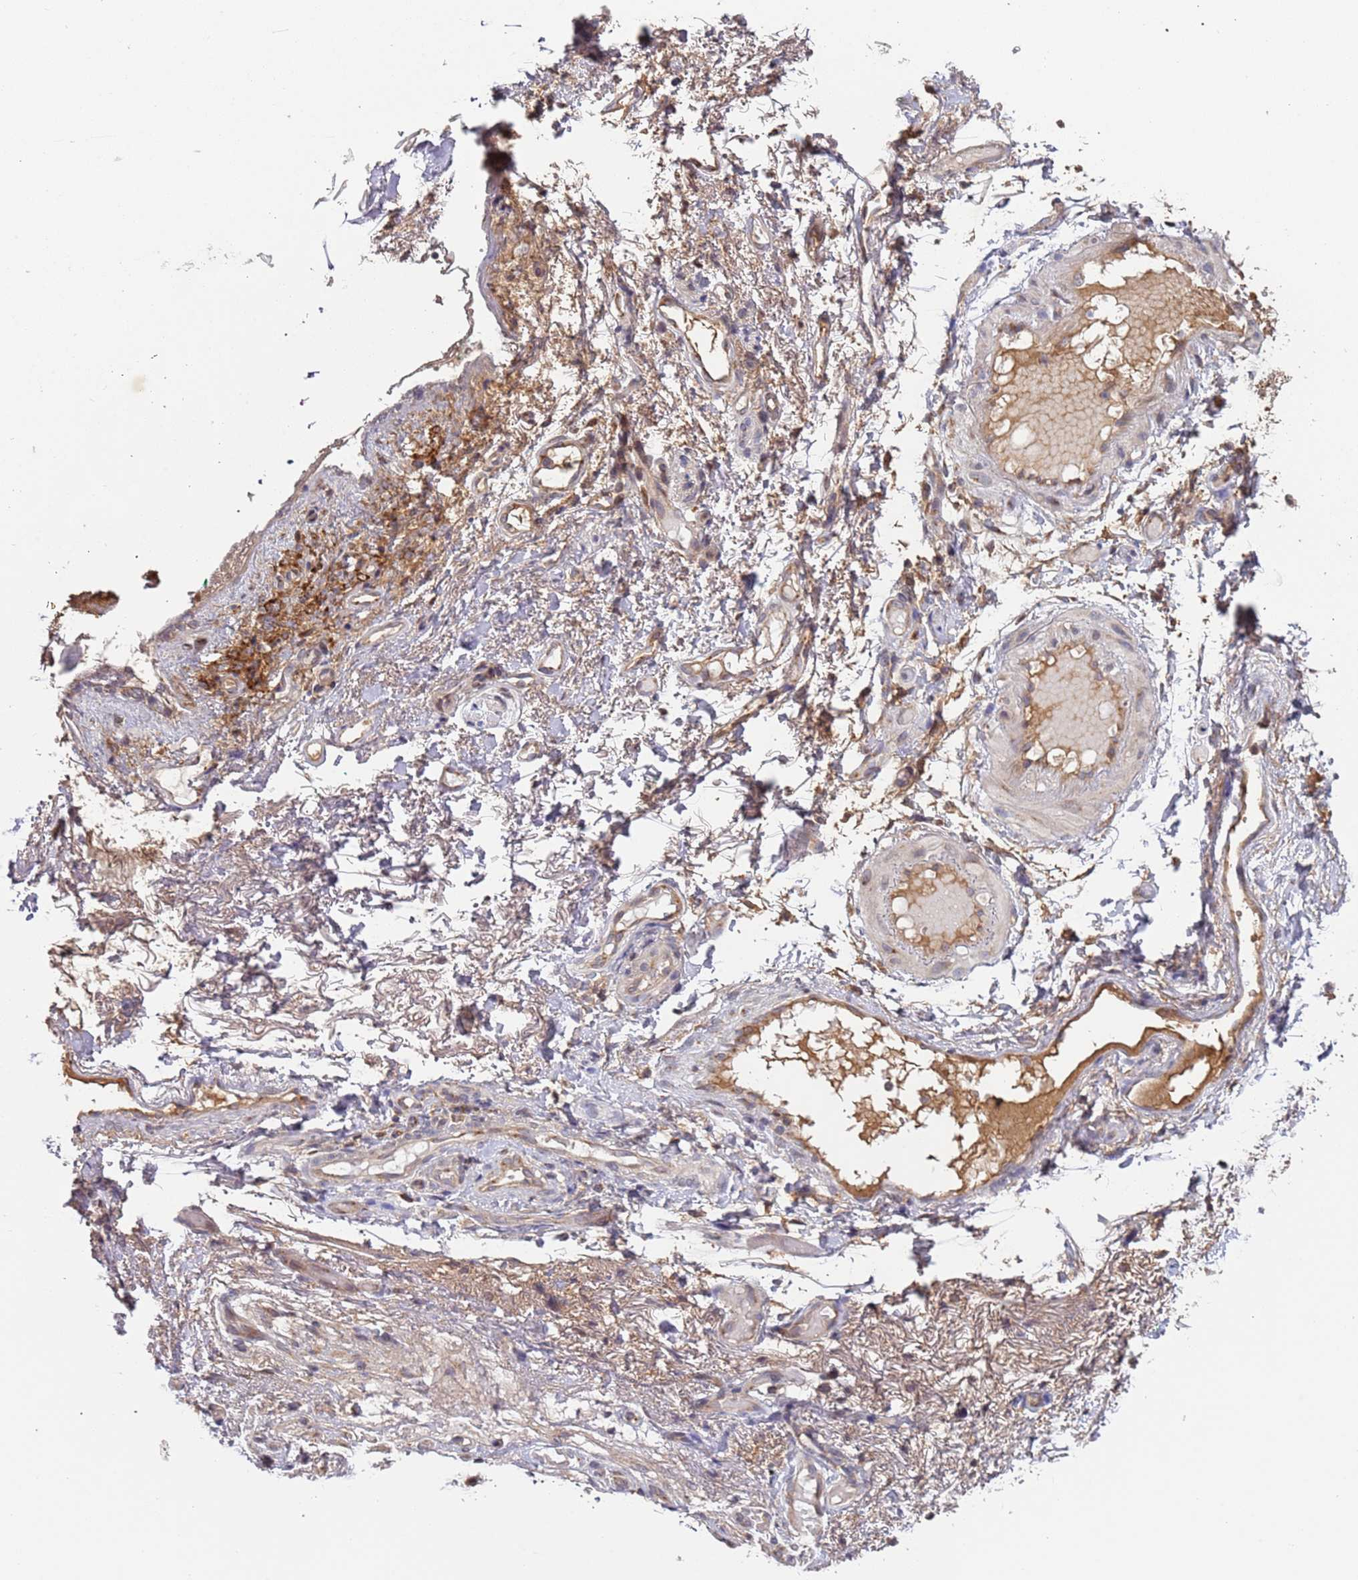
{"staining": {"intensity": "negative", "quantity": "none", "location": "none"}, "tissue": "adipose tissue", "cell_type": "Adipocytes", "image_type": "normal", "snomed": [{"axis": "morphology", "description": "Normal tissue, NOS"}, {"axis": "morphology", "description": "Basal cell carcinoma"}, {"axis": "topography", "description": "Cartilage tissue"}, {"axis": "topography", "description": "Nasopharynx"}, {"axis": "topography", "description": "Oral tissue"}], "caption": "Immunohistochemistry (IHC) photomicrograph of benign adipose tissue: adipose tissue stained with DAB demonstrates no significant protein positivity in adipocytes. (Stains: DAB IHC with hematoxylin counter stain, Microscopy: brightfield microscopy at high magnification).", "gene": "OR5A2", "patient": {"sex": "female", "age": 77}}